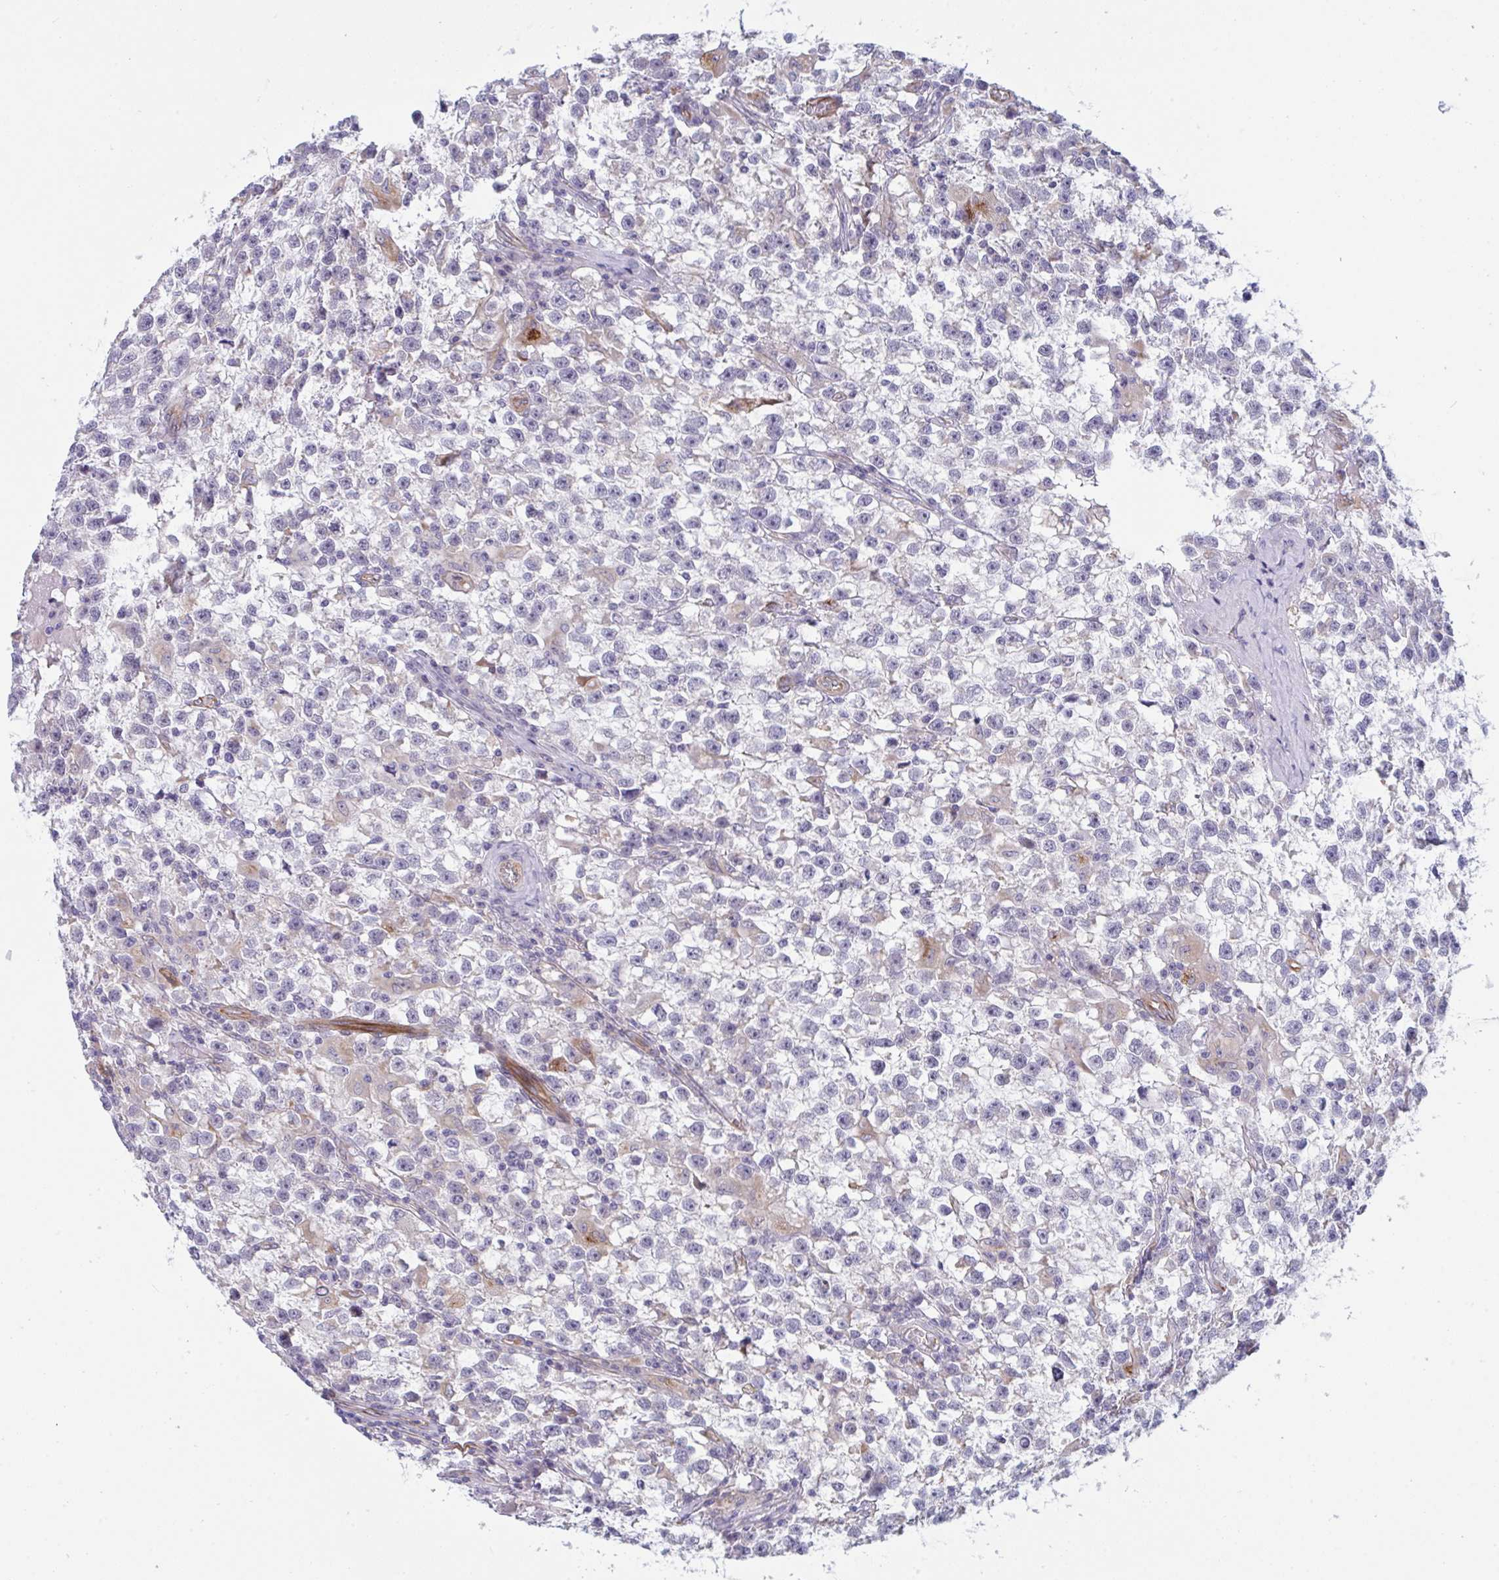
{"staining": {"intensity": "negative", "quantity": "none", "location": "none"}, "tissue": "testis cancer", "cell_type": "Tumor cells", "image_type": "cancer", "snomed": [{"axis": "morphology", "description": "Seminoma, NOS"}, {"axis": "topography", "description": "Testis"}], "caption": "A high-resolution photomicrograph shows IHC staining of testis cancer, which demonstrates no significant staining in tumor cells.", "gene": "DCBLD1", "patient": {"sex": "male", "age": 31}}